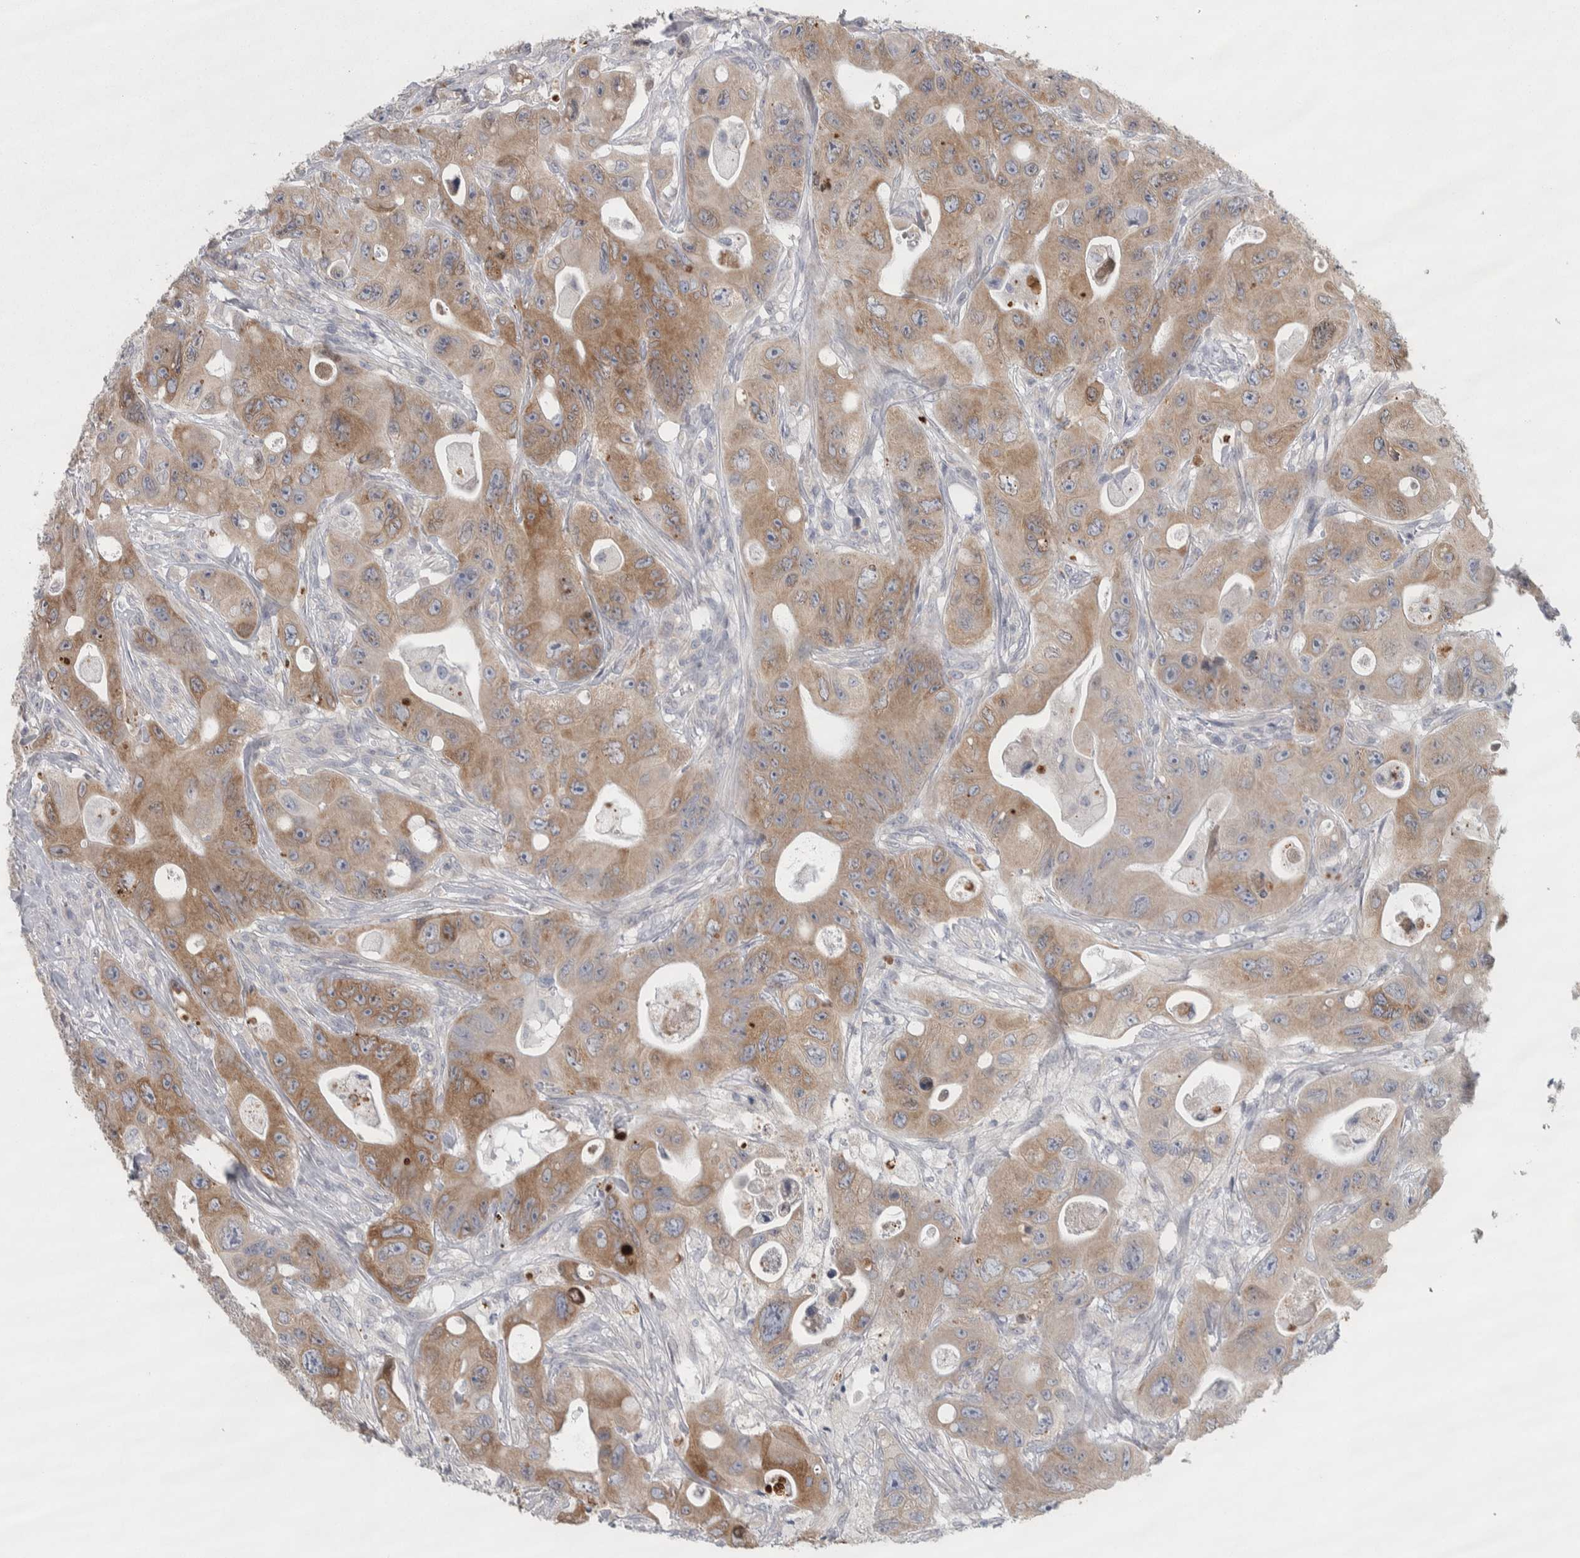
{"staining": {"intensity": "moderate", "quantity": "25%-75%", "location": "cytoplasmic/membranous"}, "tissue": "colorectal cancer", "cell_type": "Tumor cells", "image_type": "cancer", "snomed": [{"axis": "morphology", "description": "Adenocarcinoma, NOS"}, {"axis": "topography", "description": "Colon"}], "caption": "Immunohistochemical staining of colorectal cancer (adenocarcinoma) reveals moderate cytoplasmic/membranous protein staining in approximately 25%-75% of tumor cells. Nuclei are stained in blue.", "gene": "SIGMAR1", "patient": {"sex": "female", "age": 46}}